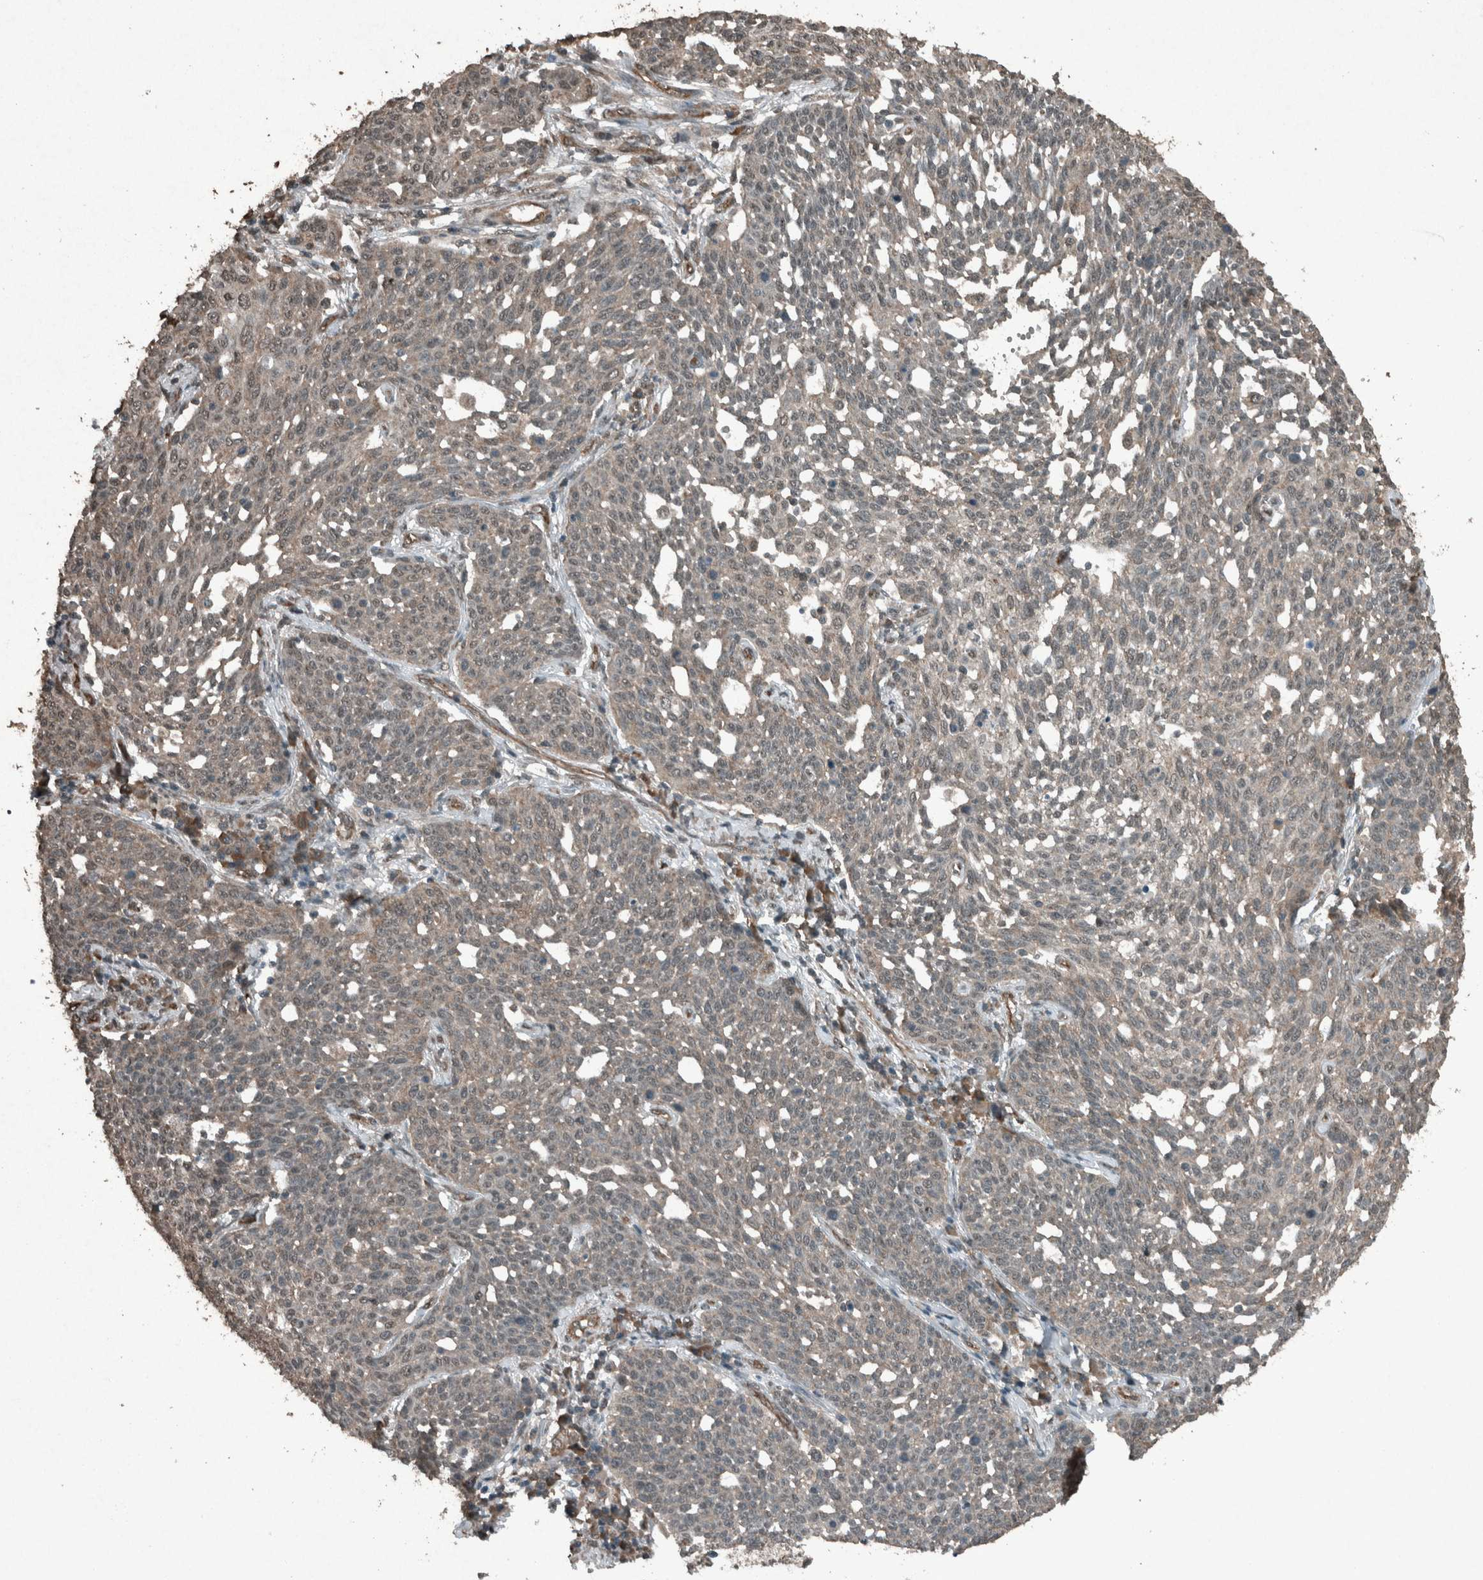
{"staining": {"intensity": "weak", "quantity": "25%-75%", "location": "cytoplasmic/membranous,nuclear"}, "tissue": "cervical cancer", "cell_type": "Tumor cells", "image_type": "cancer", "snomed": [{"axis": "morphology", "description": "Squamous cell carcinoma, NOS"}, {"axis": "topography", "description": "Cervix"}], "caption": "Protein staining by IHC reveals weak cytoplasmic/membranous and nuclear expression in approximately 25%-75% of tumor cells in squamous cell carcinoma (cervical).", "gene": "ARHGEF12", "patient": {"sex": "female", "age": 34}}